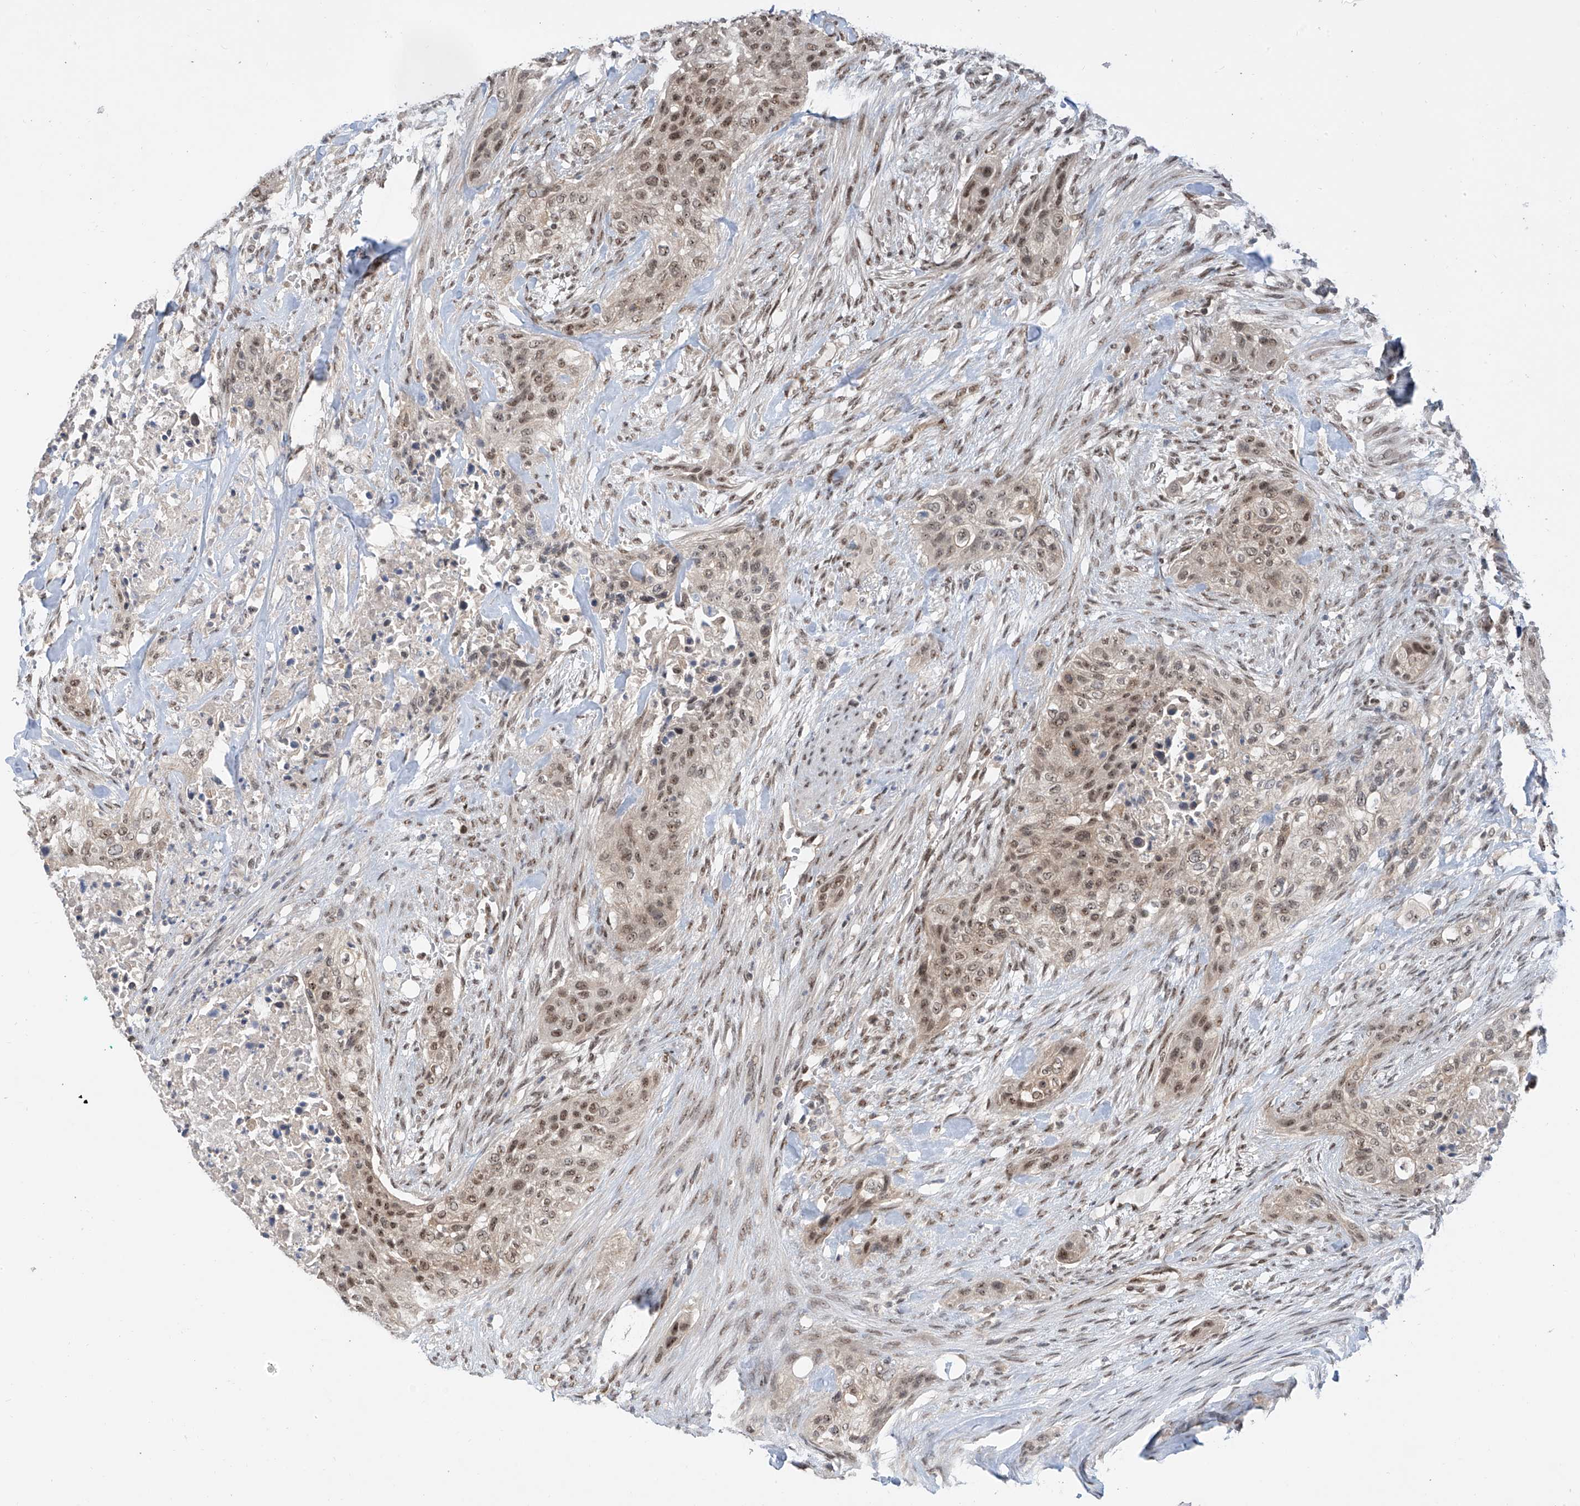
{"staining": {"intensity": "moderate", "quantity": ">75%", "location": "nuclear"}, "tissue": "urothelial cancer", "cell_type": "Tumor cells", "image_type": "cancer", "snomed": [{"axis": "morphology", "description": "Urothelial carcinoma, High grade"}, {"axis": "topography", "description": "Urinary bladder"}], "caption": "Immunohistochemical staining of urothelial cancer demonstrates medium levels of moderate nuclear expression in approximately >75% of tumor cells. Immunohistochemistry stains the protein of interest in brown and the nuclei are stained blue.", "gene": "RPAIN", "patient": {"sex": "male", "age": 35}}